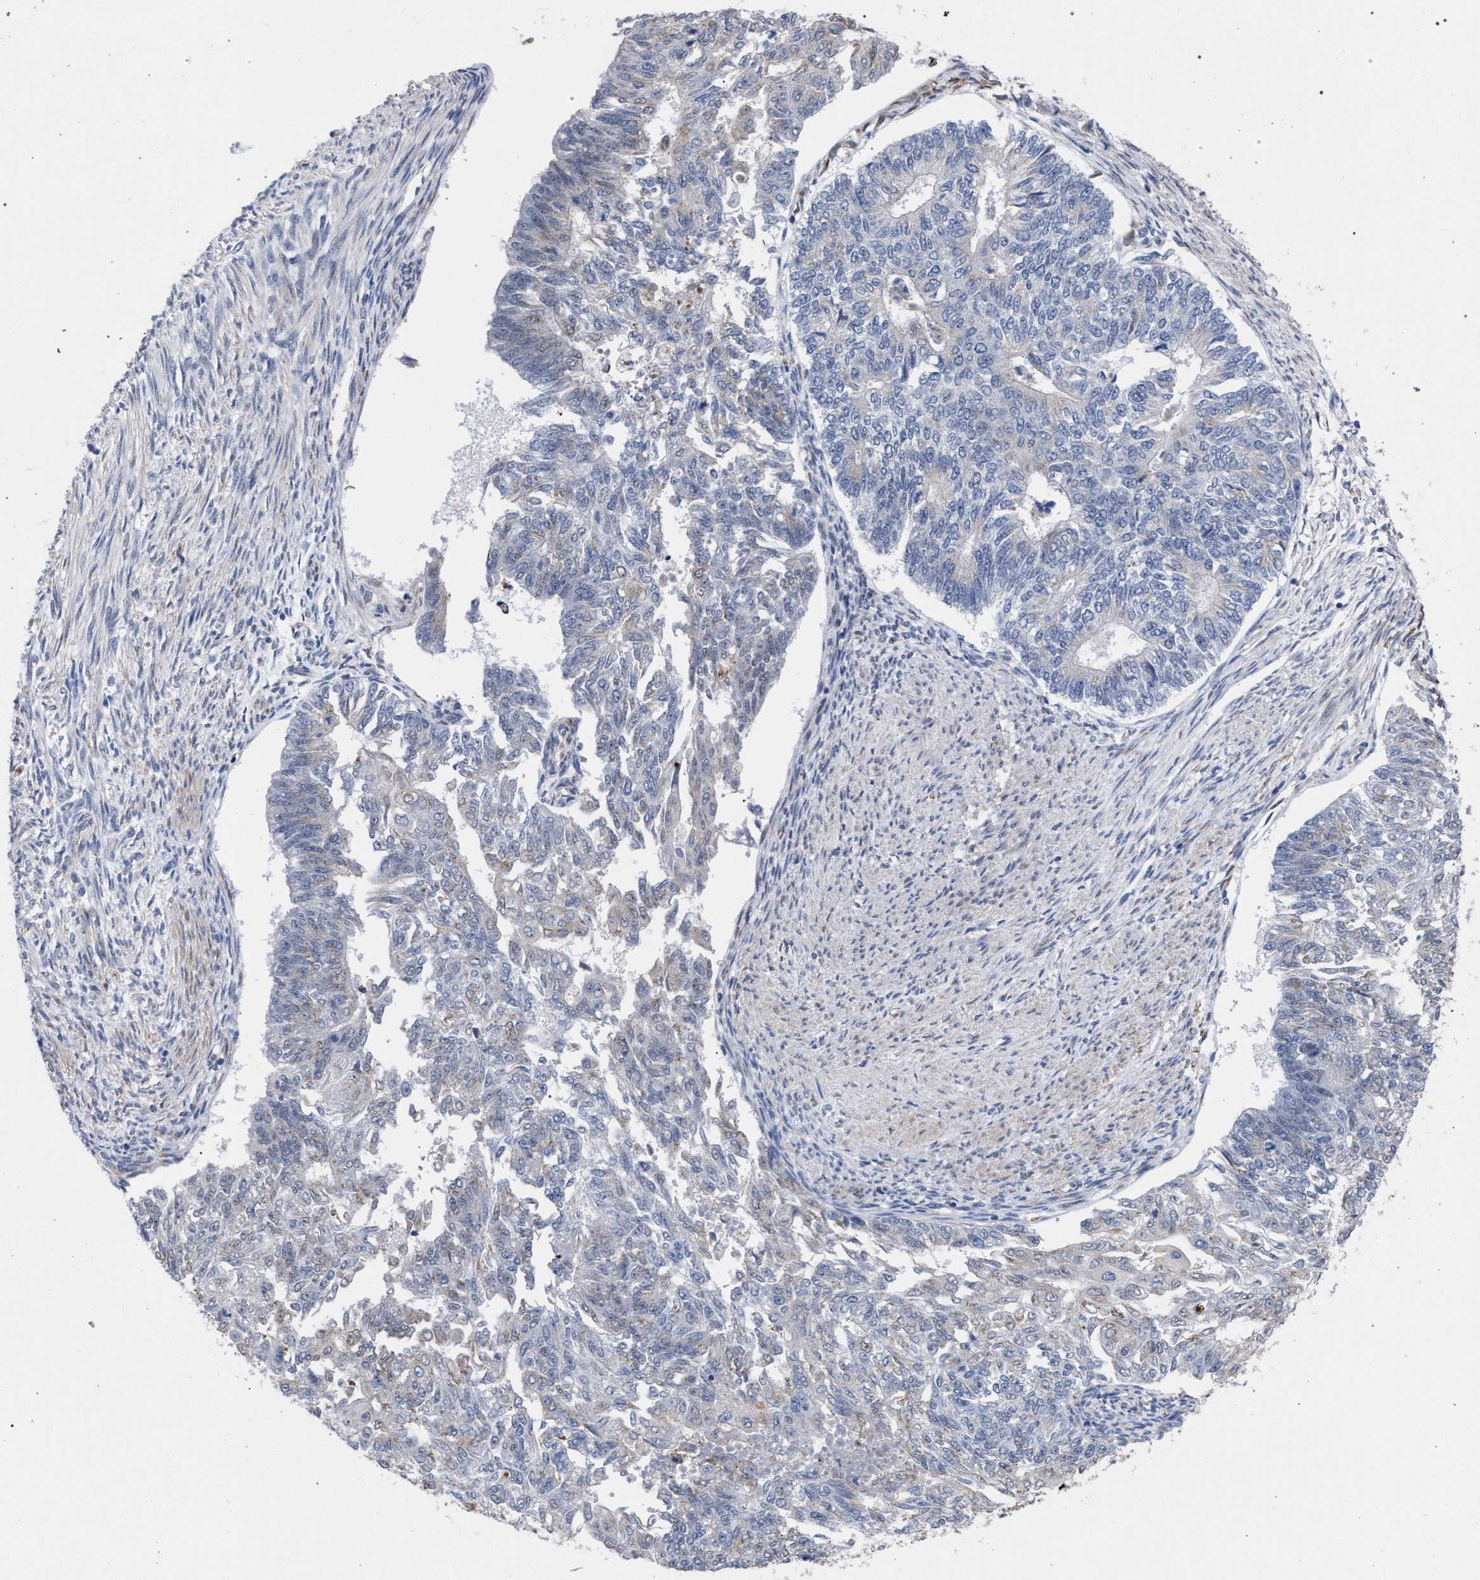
{"staining": {"intensity": "negative", "quantity": "none", "location": "none"}, "tissue": "endometrial cancer", "cell_type": "Tumor cells", "image_type": "cancer", "snomed": [{"axis": "morphology", "description": "Adenocarcinoma, NOS"}, {"axis": "topography", "description": "Endometrium"}], "caption": "Human adenocarcinoma (endometrial) stained for a protein using immunohistochemistry demonstrates no expression in tumor cells.", "gene": "GOLGA2", "patient": {"sex": "female", "age": 32}}